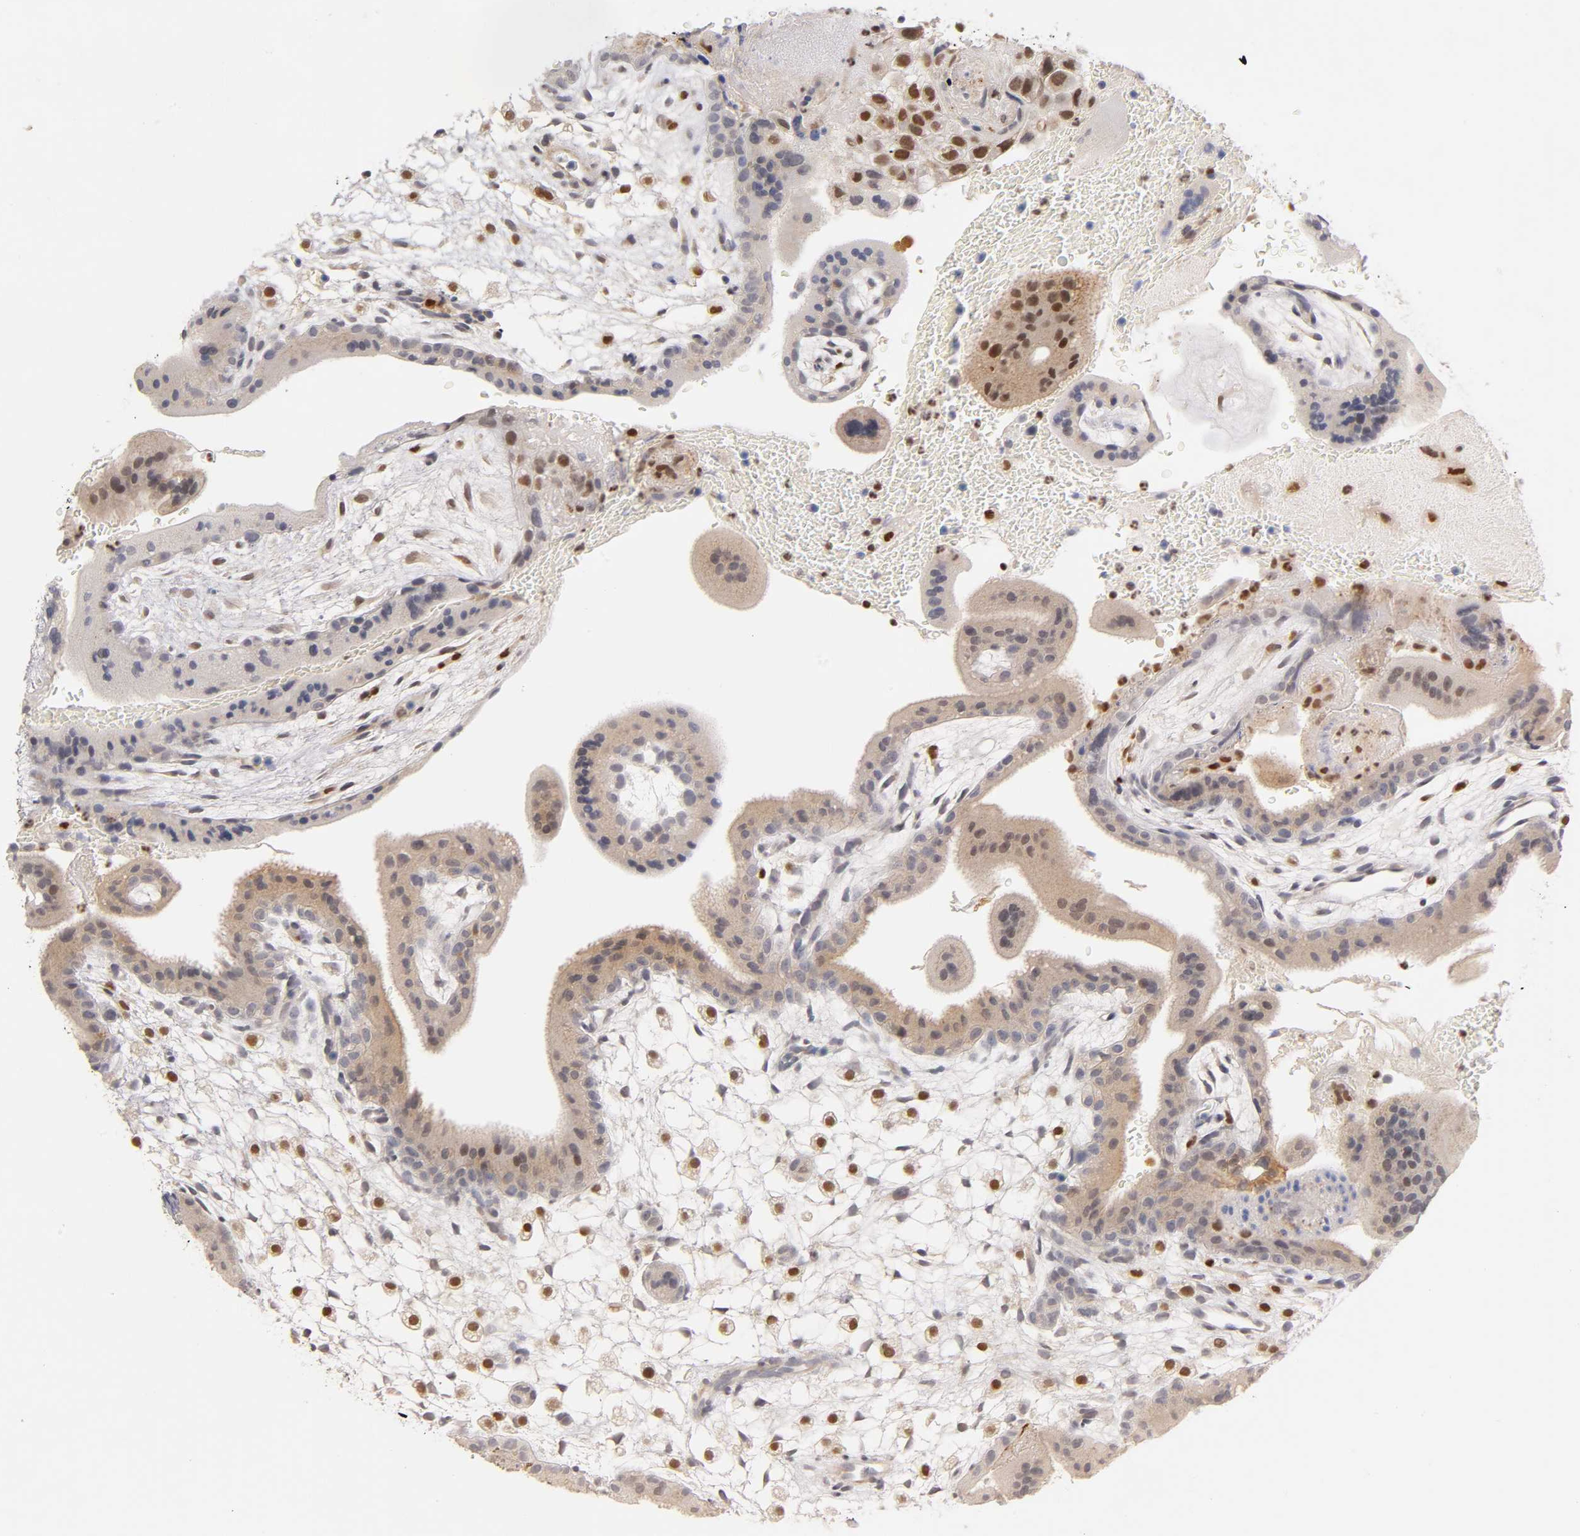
{"staining": {"intensity": "moderate", "quantity": ">75%", "location": "nuclear"}, "tissue": "placenta", "cell_type": "Decidual cells", "image_type": "normal", "snomed": [{"axis": "morphology", "description": "Normal tissue, NOS"}, {"axis": "topography", "description": "Placenta"}], "caption": "This photomicrograph reveals IHC staining of unremarkable placenta, with medium moderate nuclear expression in about >75% of decidual cells.", "gene": "RUNX1", "patient": {"sex": "female", "age": 35}}